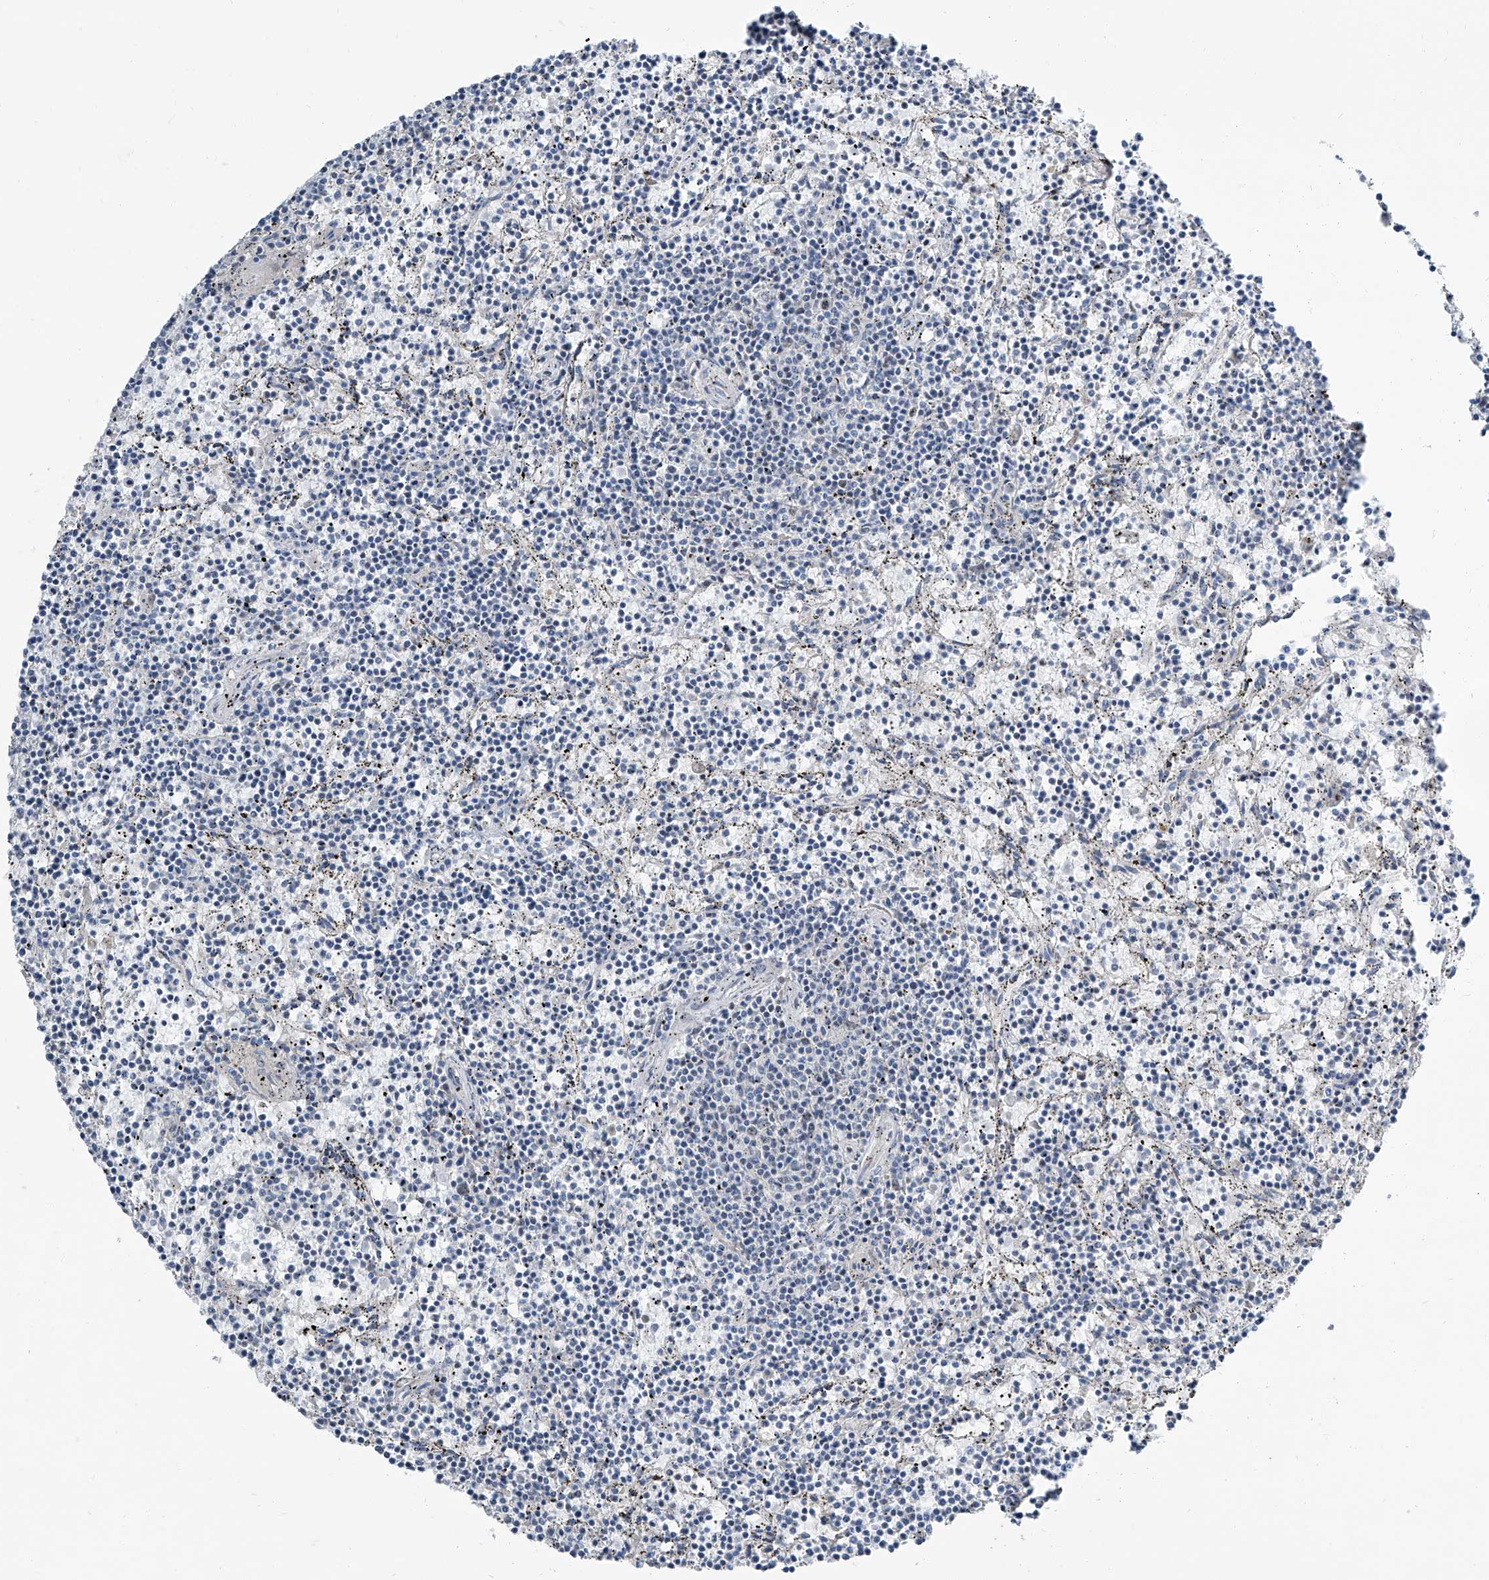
{"staining": {"intensity": "negative", "quantity": "none", "location": "none"}, "tissue": "lymphoma", "cell_type": "Tumor cells", "image_type": "cancer", "snomed": [{"axis": "morphology", "description": "Malignant lymphoma, non-Hodgkin's type, Low grade"}, {"axis": "topography", "description": "Spleen"}], "caption": "DAB immunohistochemical staining of human low-grade malignant lymphoma, non-Hodgkin's type reveals no significant positivity in tumor cells. (Immunohistochemistry, brightfield microscopy, high magnification).", "gene": "HOXA3", "patient": {"sex": "female", "age": 50}}